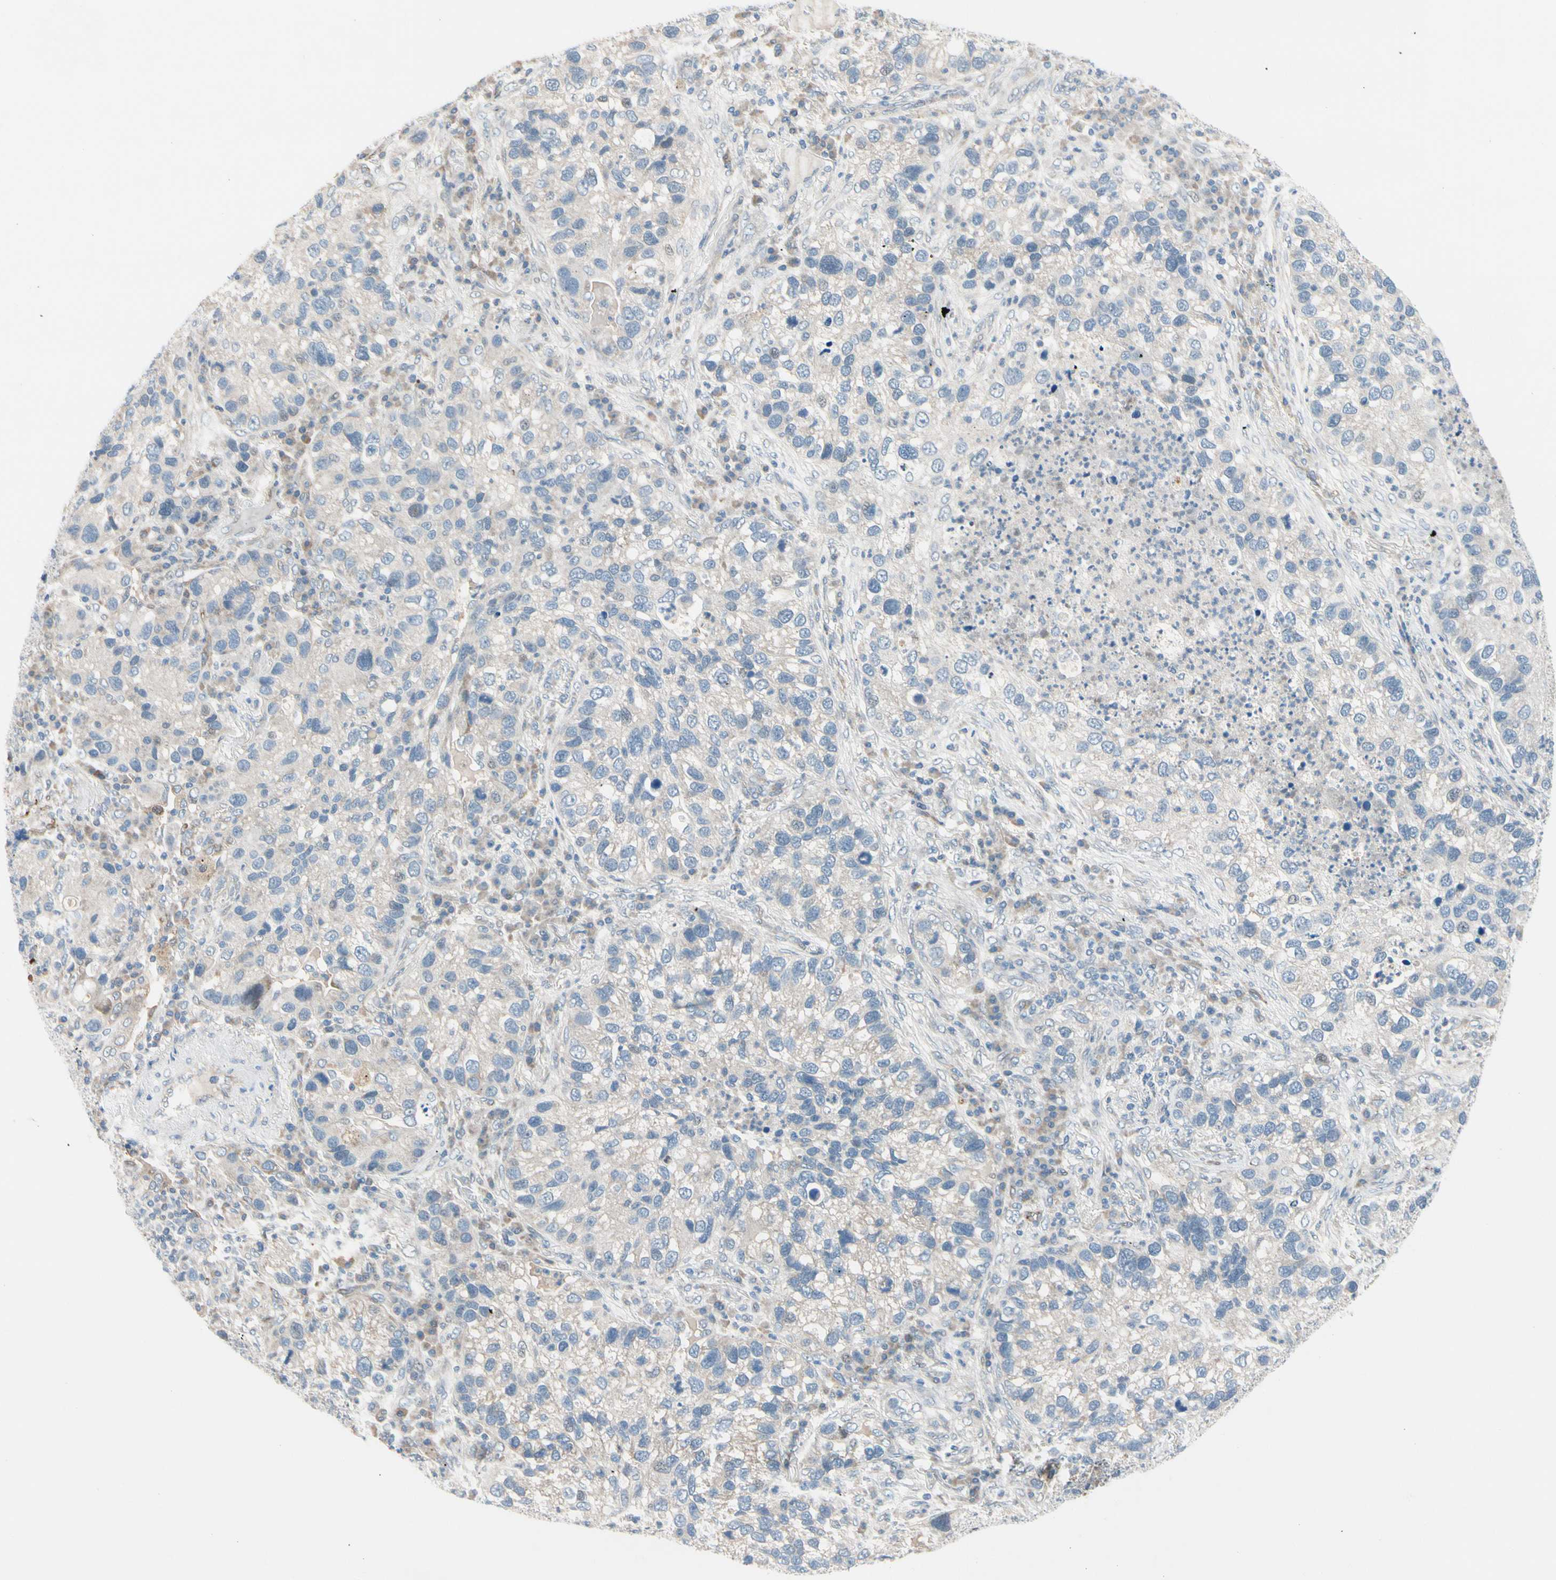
{"staining": {"intensity": "weak", "quantity": ">75%", "location": "cytoplasmic/membranous"}, "tissue": "lung cancer", "cell_type": "Tumor cells", "image_type": "cancer", "snomed": [{"axis": "morphology", "description": "Normal tissue, NOS"}, {"axis": "morphology", "description": "Adenocarcinoma, NOS"}, {"axis": "topography", "description": "Bronchus"}, {"axis": "topography", "description": "Lung"}], "caption": "High-power microscopy captured an immunohistochemistry photomicrograph of lung adenocarcinoma, revealing weak cytoplasmic/membranous positivity in about >75% of tumor cells.", "gene": "CFAP36", "patient": {"sex": "male", "age": 54}}